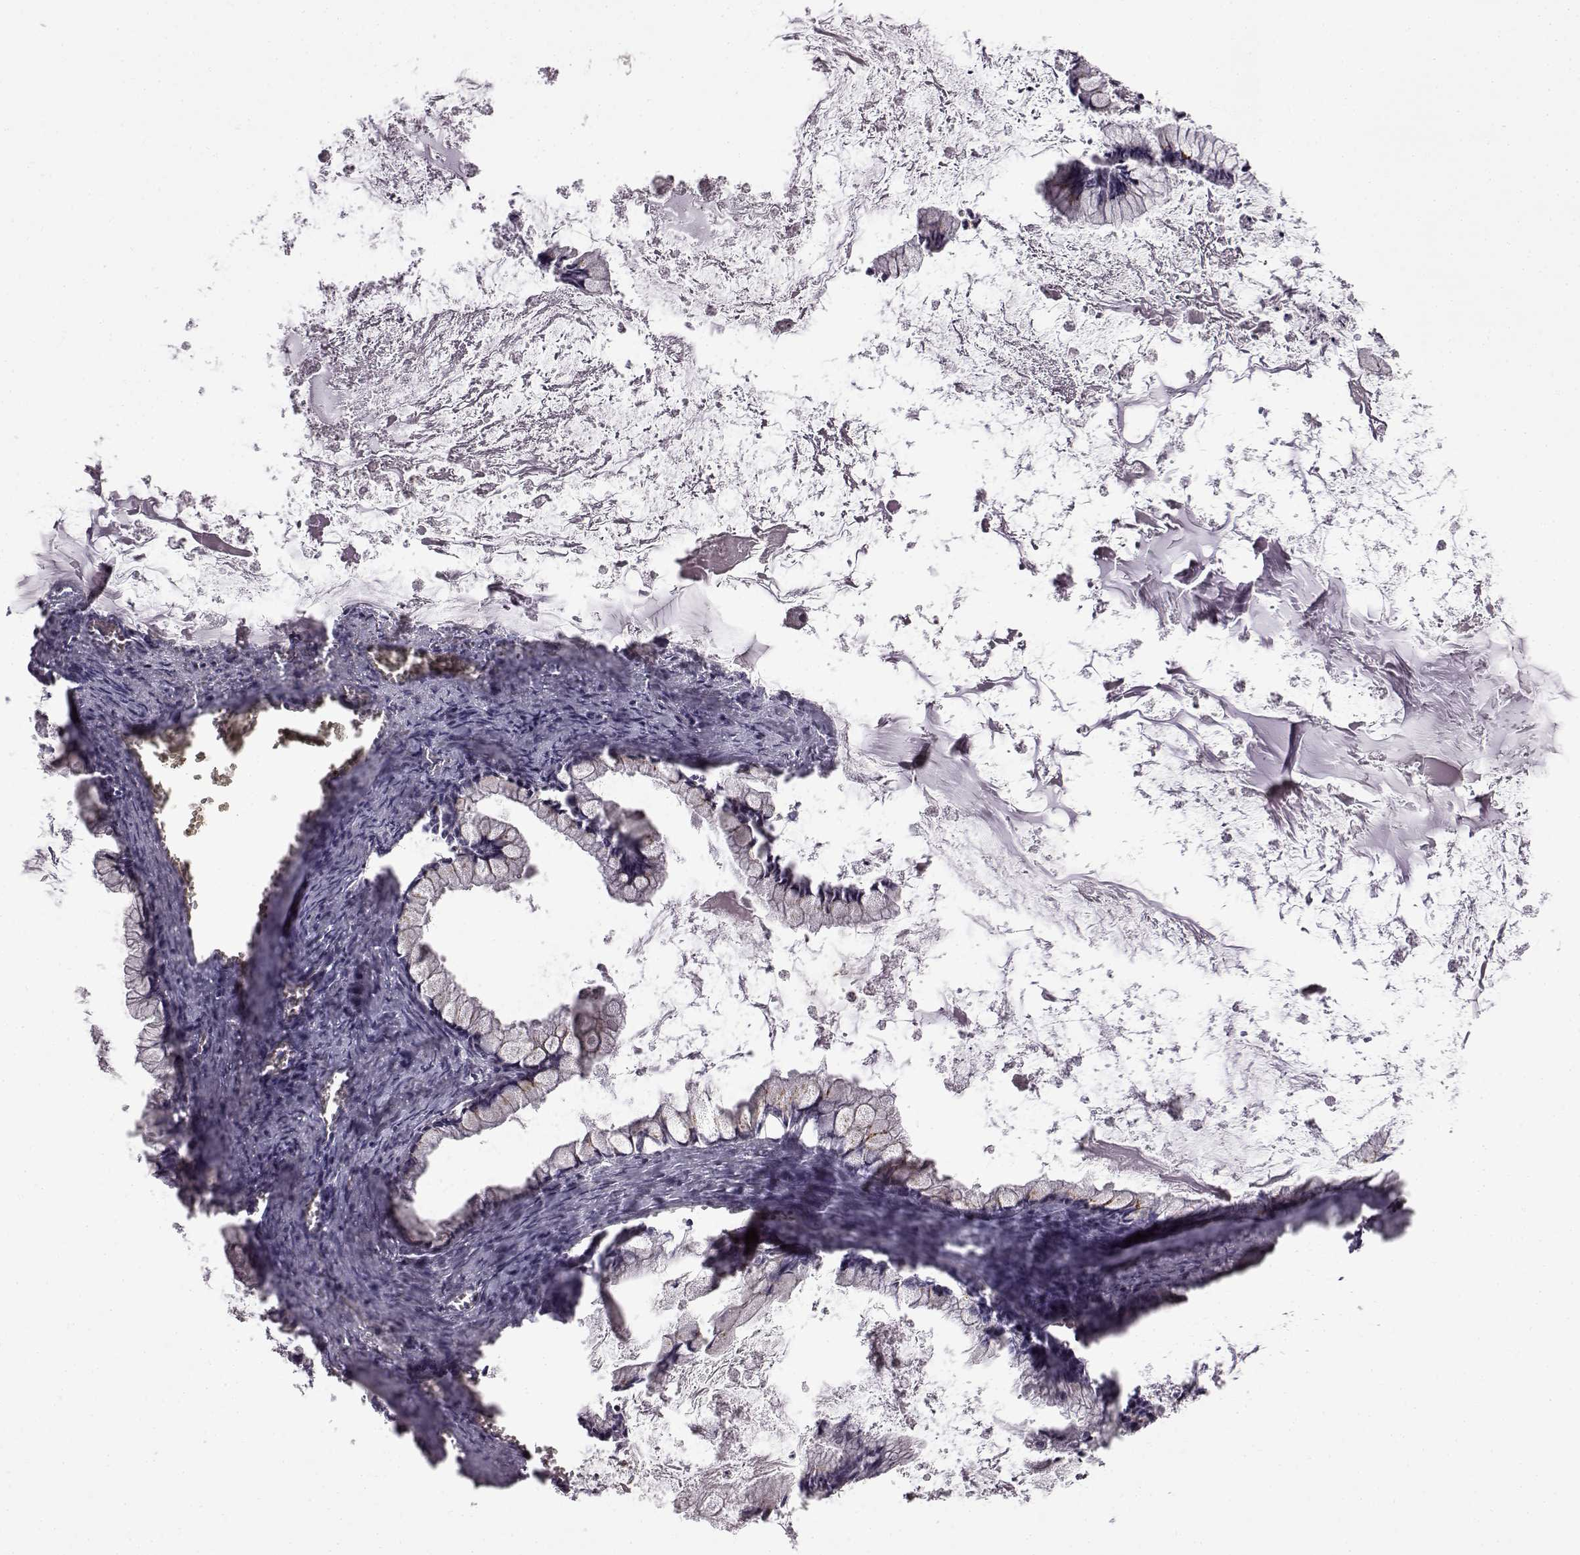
{"staining": {"intensity": "negative", "quantity": "none", "location": "none"}, "tissue": "ovarian cancer", "cell_type": "Tumor cells", "image_type": "cancer", "snomed": [{"axis": "morphology", "description": "Cystadenocarcinoma, mucinous, NOS"}, {"axis": "topography", "description": "Ovary"}], "caption": "Immunohistochemistry photomicrograph of human ovarian cancer (mucinous cystadenocarcinoma) stained for a protein (brown), which displays no positivity in tumor cells.", "gene": "B3GNT6", "patient": {"sex": "female", "age": 67}}